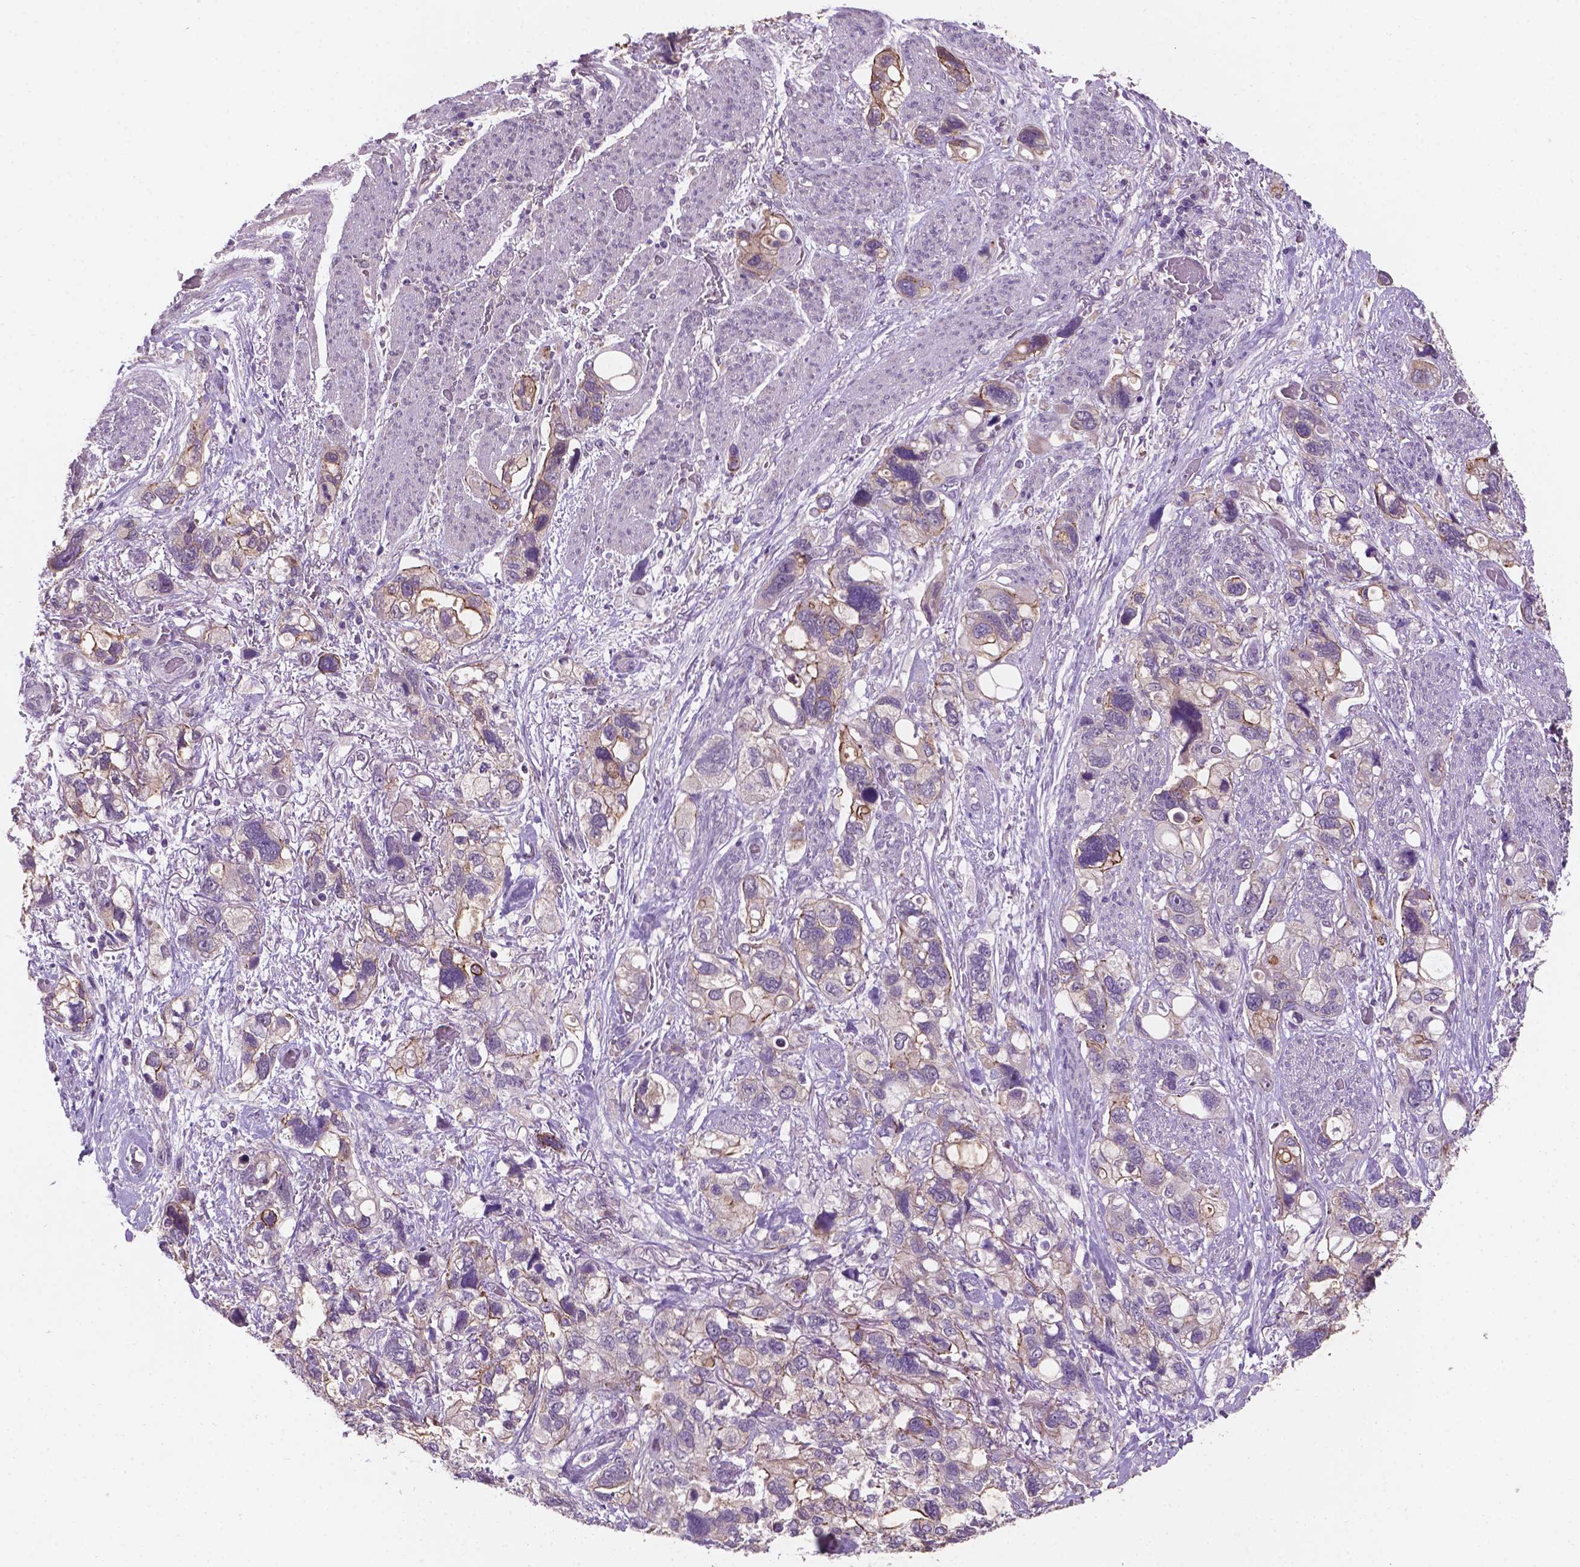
{"staining": {"intensity": "weak", "quantity": "<25%", "location": "cytoplasmic/membranous"}, "tissue": "stomach cancer", "cell_type": "Tumor cells", "image_type": "cancer", "snomed": [{"axis": "morphology", "description": "Adenocarcinoma, NOS"}, {"axis": "topography", "description": "Stomach, upper"}], "caption": "A high-resolution image shows IHC staining of stomach cancer, which demonstrates no significant expression in tumor cells.", "gene": "GXYLT2", "patient": {"sex": "female", "age": 81}}